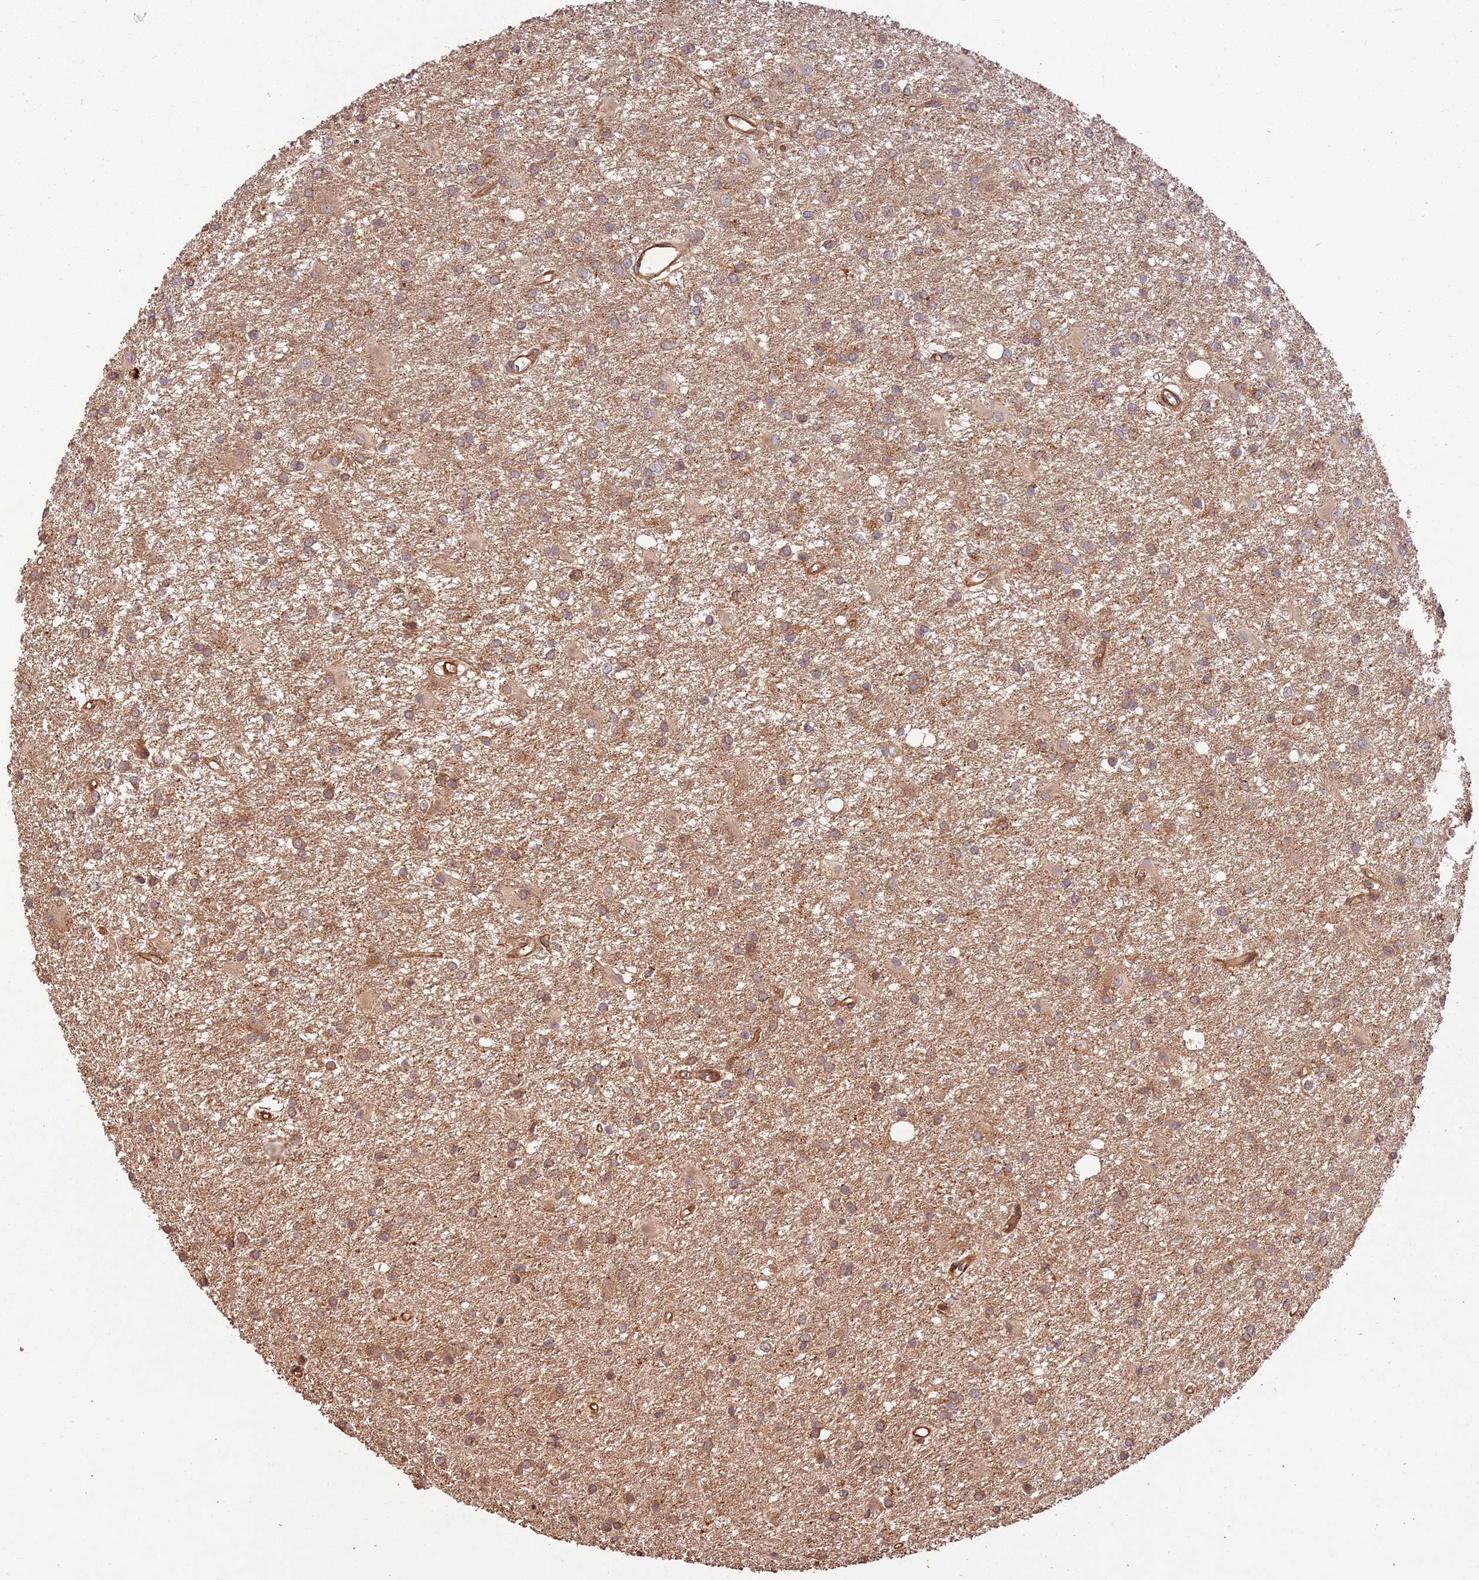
{"staining": {"intensity": "weak", "quantity": ">75%", "location": "cytoplasmic/membranous"}, "tissue": "glioma", "cell_type": "Tumor cells", "image_type": "cancer", "snomed": [{"axis": "morphology", "description": "Glioma, malignant, High grade"}, {"axis": "topography", "description": "Brain"}], "caption": "Immunohistochemical staining of human malignant glioma (high-grade) exhibits low levels of weak cytoplasmic/membranous protein positivity in about >75% of tumor cells.", "gene": "ACVR2A", "patient": {"sex": "female", "age": 50}}